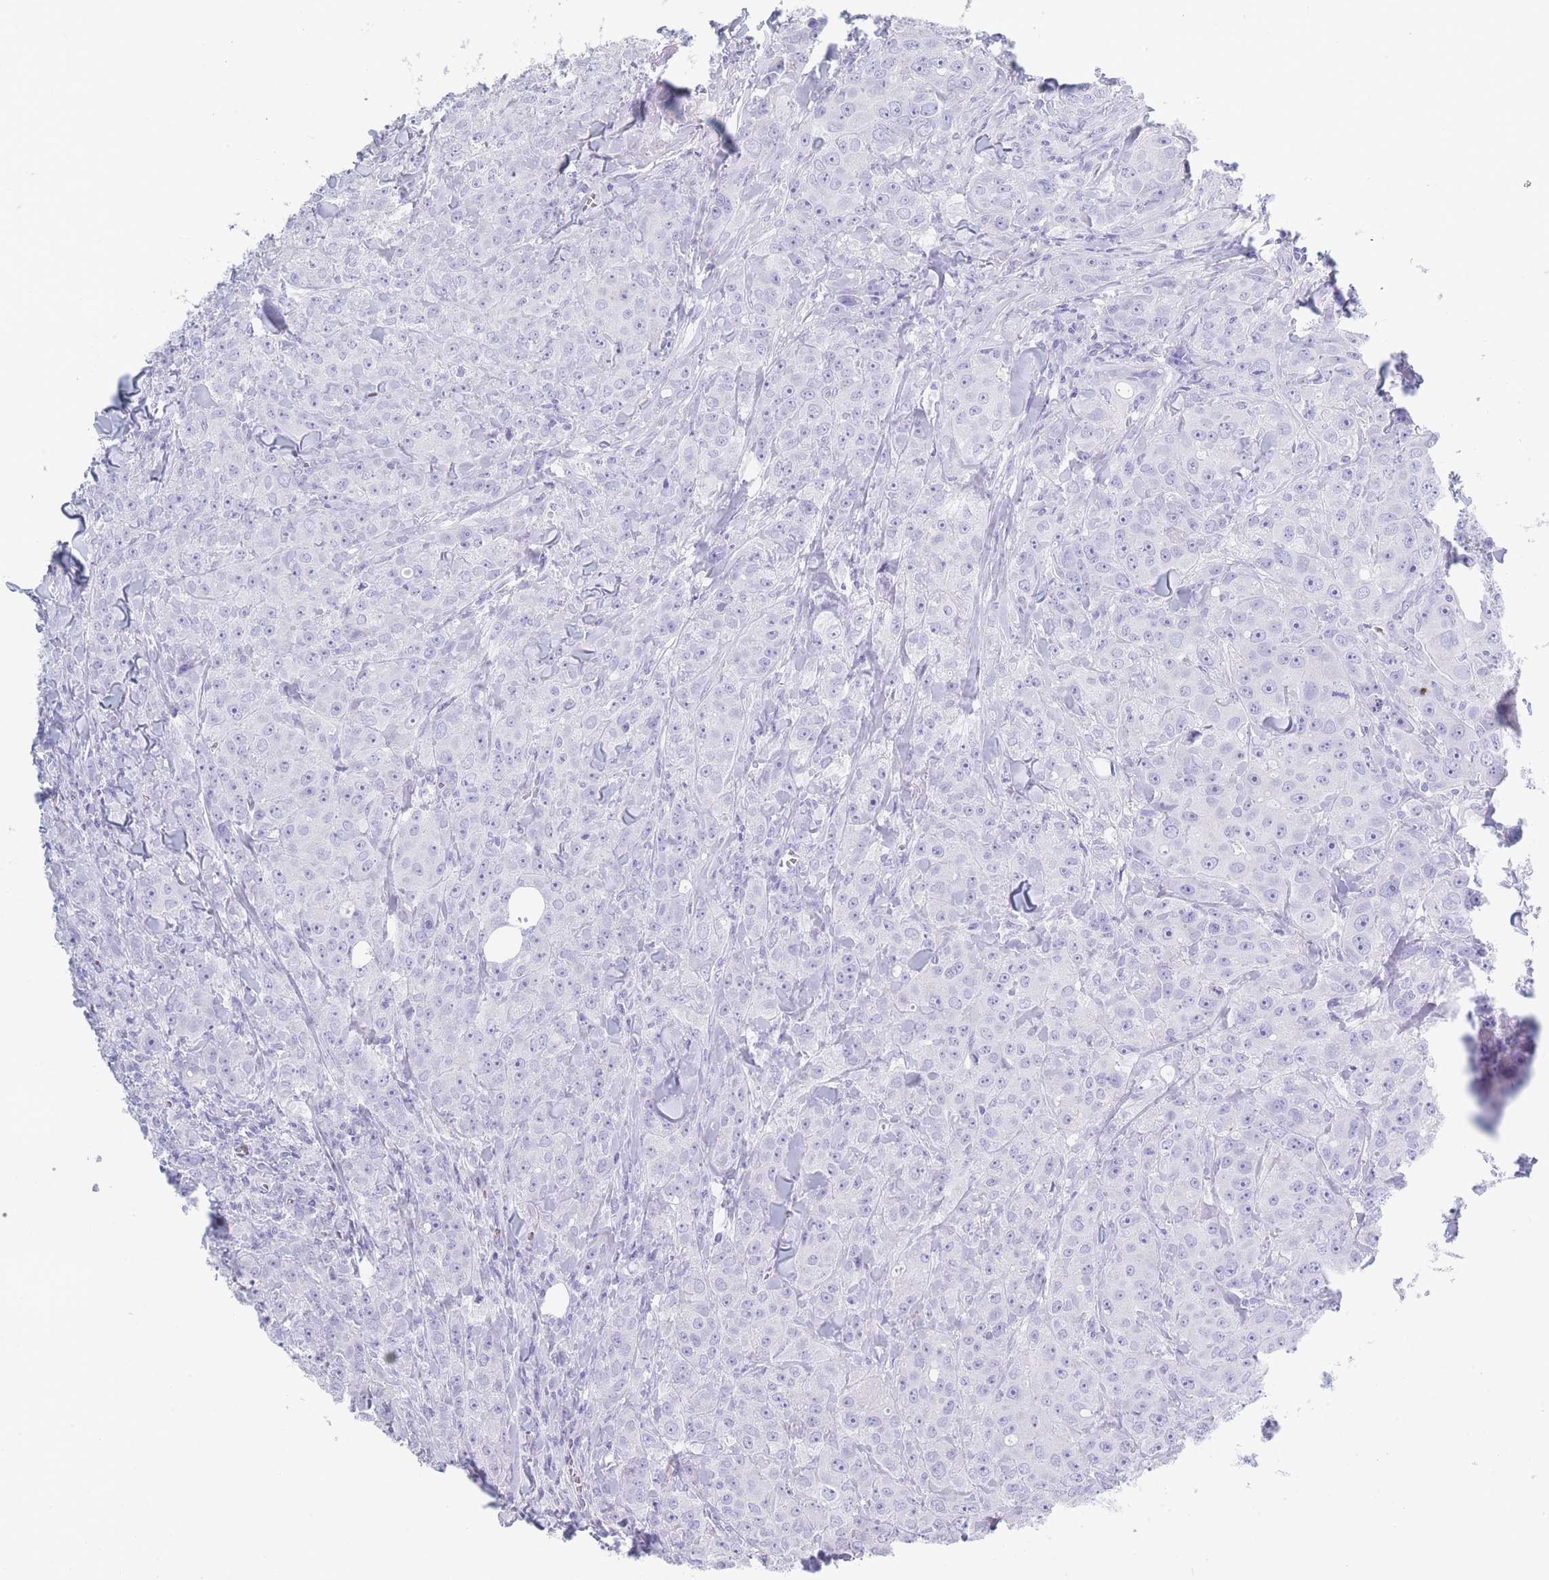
{"staining": {"intensity": "negative", "quantity": "none", "location": "none"}, "tissue": "breast cancer", "cell_type": "Tumor cells", "image_type": "cancer", "snomed": [{"axis": "morphology", "description": "Duct carcinoma"}, {"axis": "topography", "description": "Breast"}], "caption": "Photomicrograph shows no protein positivity in tumor cells of breast cancer (intraductal carcinoma) tissue. The staining is performed using DAB (3,3'-diaminobenzidine) brown chromogen with nuclei counter-stained in using hematoxylin.", "gene": "OR5D16", "patient": {"sex": "female", "age": 43}}